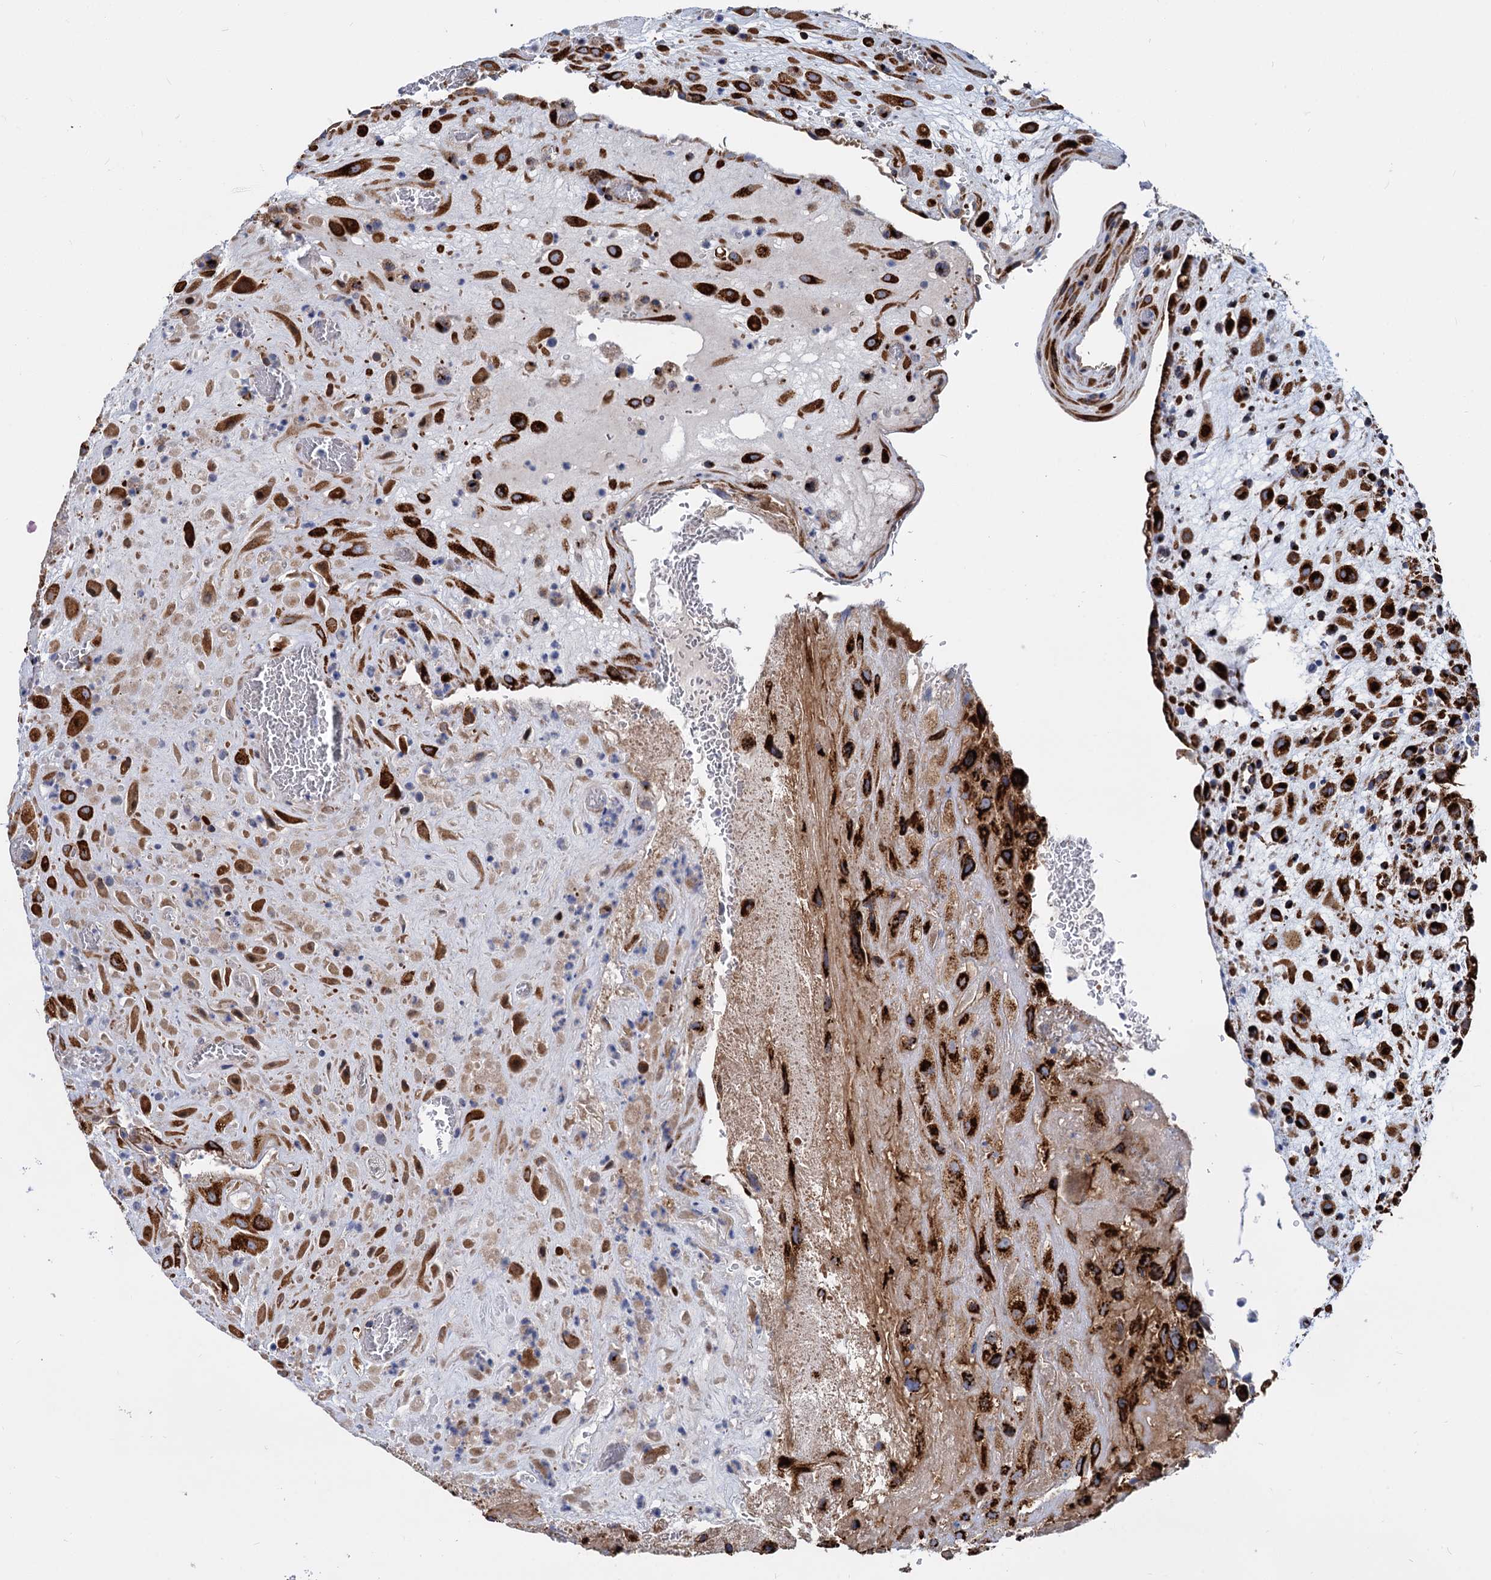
{"staining": {"intensity": "strong", "quantity": ">75%", "location": "cytoplasmic/membranous"}, "tissue": "placenta", "cell_type": "Decidual cells", "image_type": "normal", "snomed": [{"axis": "morphology", "description": "Normal tissue, NOS"}, {"axis": "topography", "description": "Placenta"}], "caption": "High-power microscopy captured an IHC micrograph of benign placenta, revealing strong cytoplasmic/membranous expression in about >75% of decidual cells. Ihc stains the protein in brown and the nuclei are stained blue.", "gene": "SUPT20H", "patient": {"sex": "female", "age": 35}}